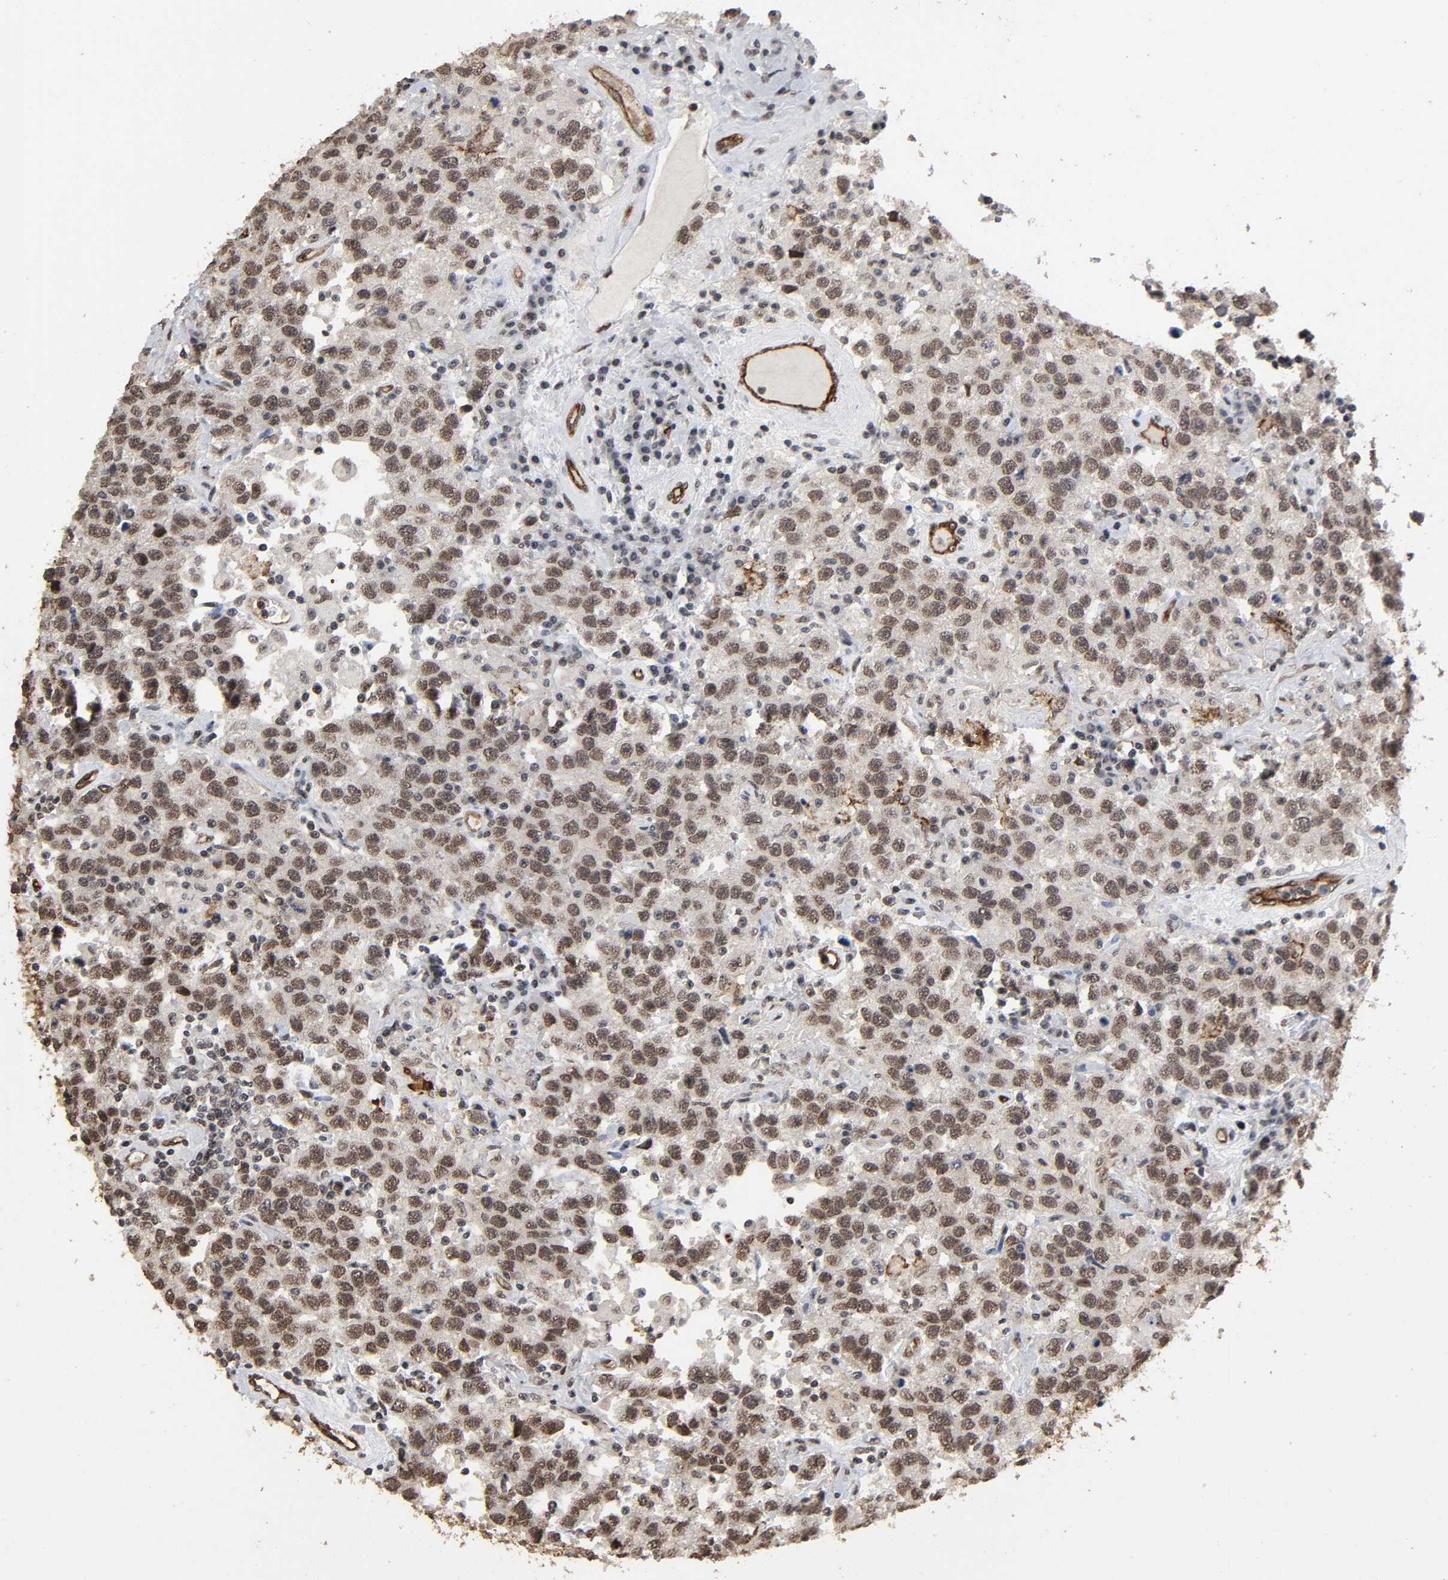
{"staining": {"intensity": "moderate", "quantity": "25%-75%", "location": "cytoplasmic/membranous,nuclear"}, "tissue": "testis cancer", "cell_type": "Tumor cells", "image_type": "cancer", "snomed": [{"axis": "morphology", "description": "Seminoma, NOS"}, {"axis": "topography", "description": "Testis"}], "caption": "Testis cancer tissue exhibits moderate cytoplasmic/membranous and nuclear positivity in about 25%-75% of tumor cells, visualized by immunohistochemistry.", "gene": "AHNAK2", "patient": {"sex": "male", "age": 41}}